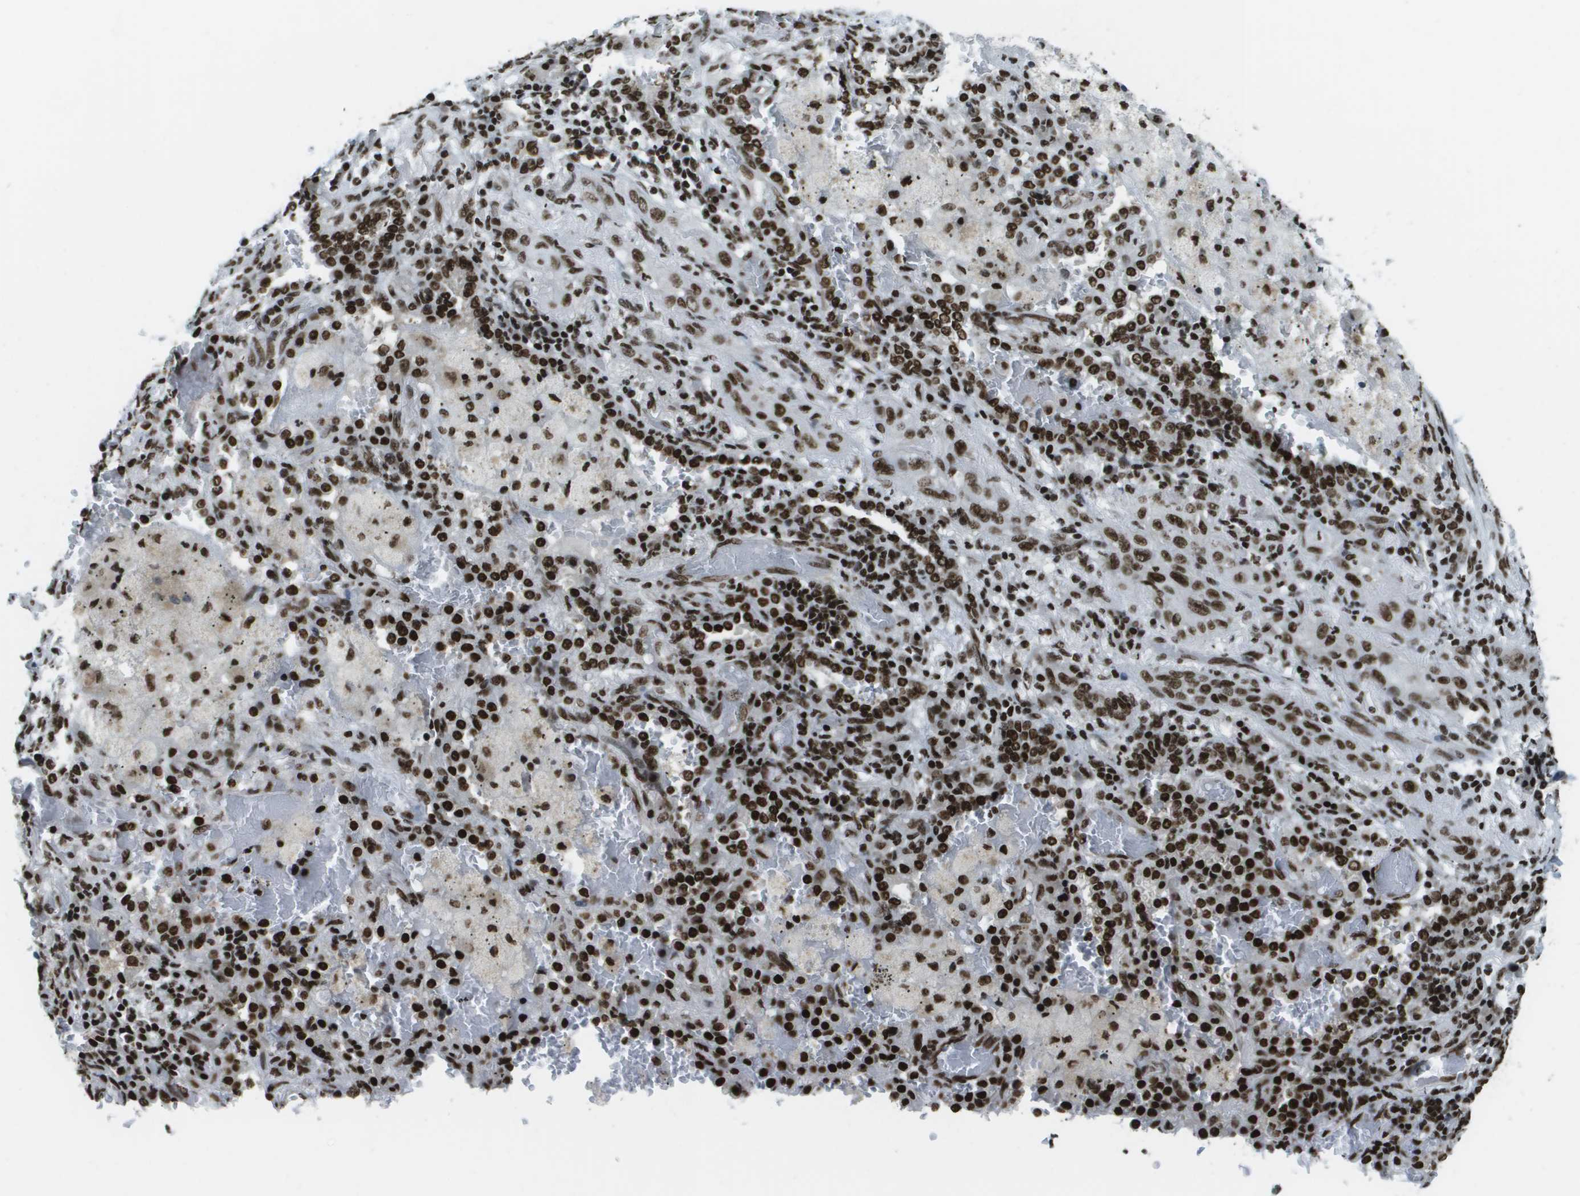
{"staining": {"intensity": "strong", "quantity": ">75%", "location": "nuclear"}, "tissue": "lung cancer", "cell_type": "Tumor cells", "image_type": "cancer", "snomed": [{"axis": "morphology", "description": "Squamous cell carcinoma, NOS"}, {"axis": "topography", "description": "Lung"}], "caption": "Human lung cancer stained for a protein (brown) displays strong nuclear positive positivity in approximately >75% of tumor cells.", "gene": "GLYR1", "patient": {"sex": "female", "age": 47}}